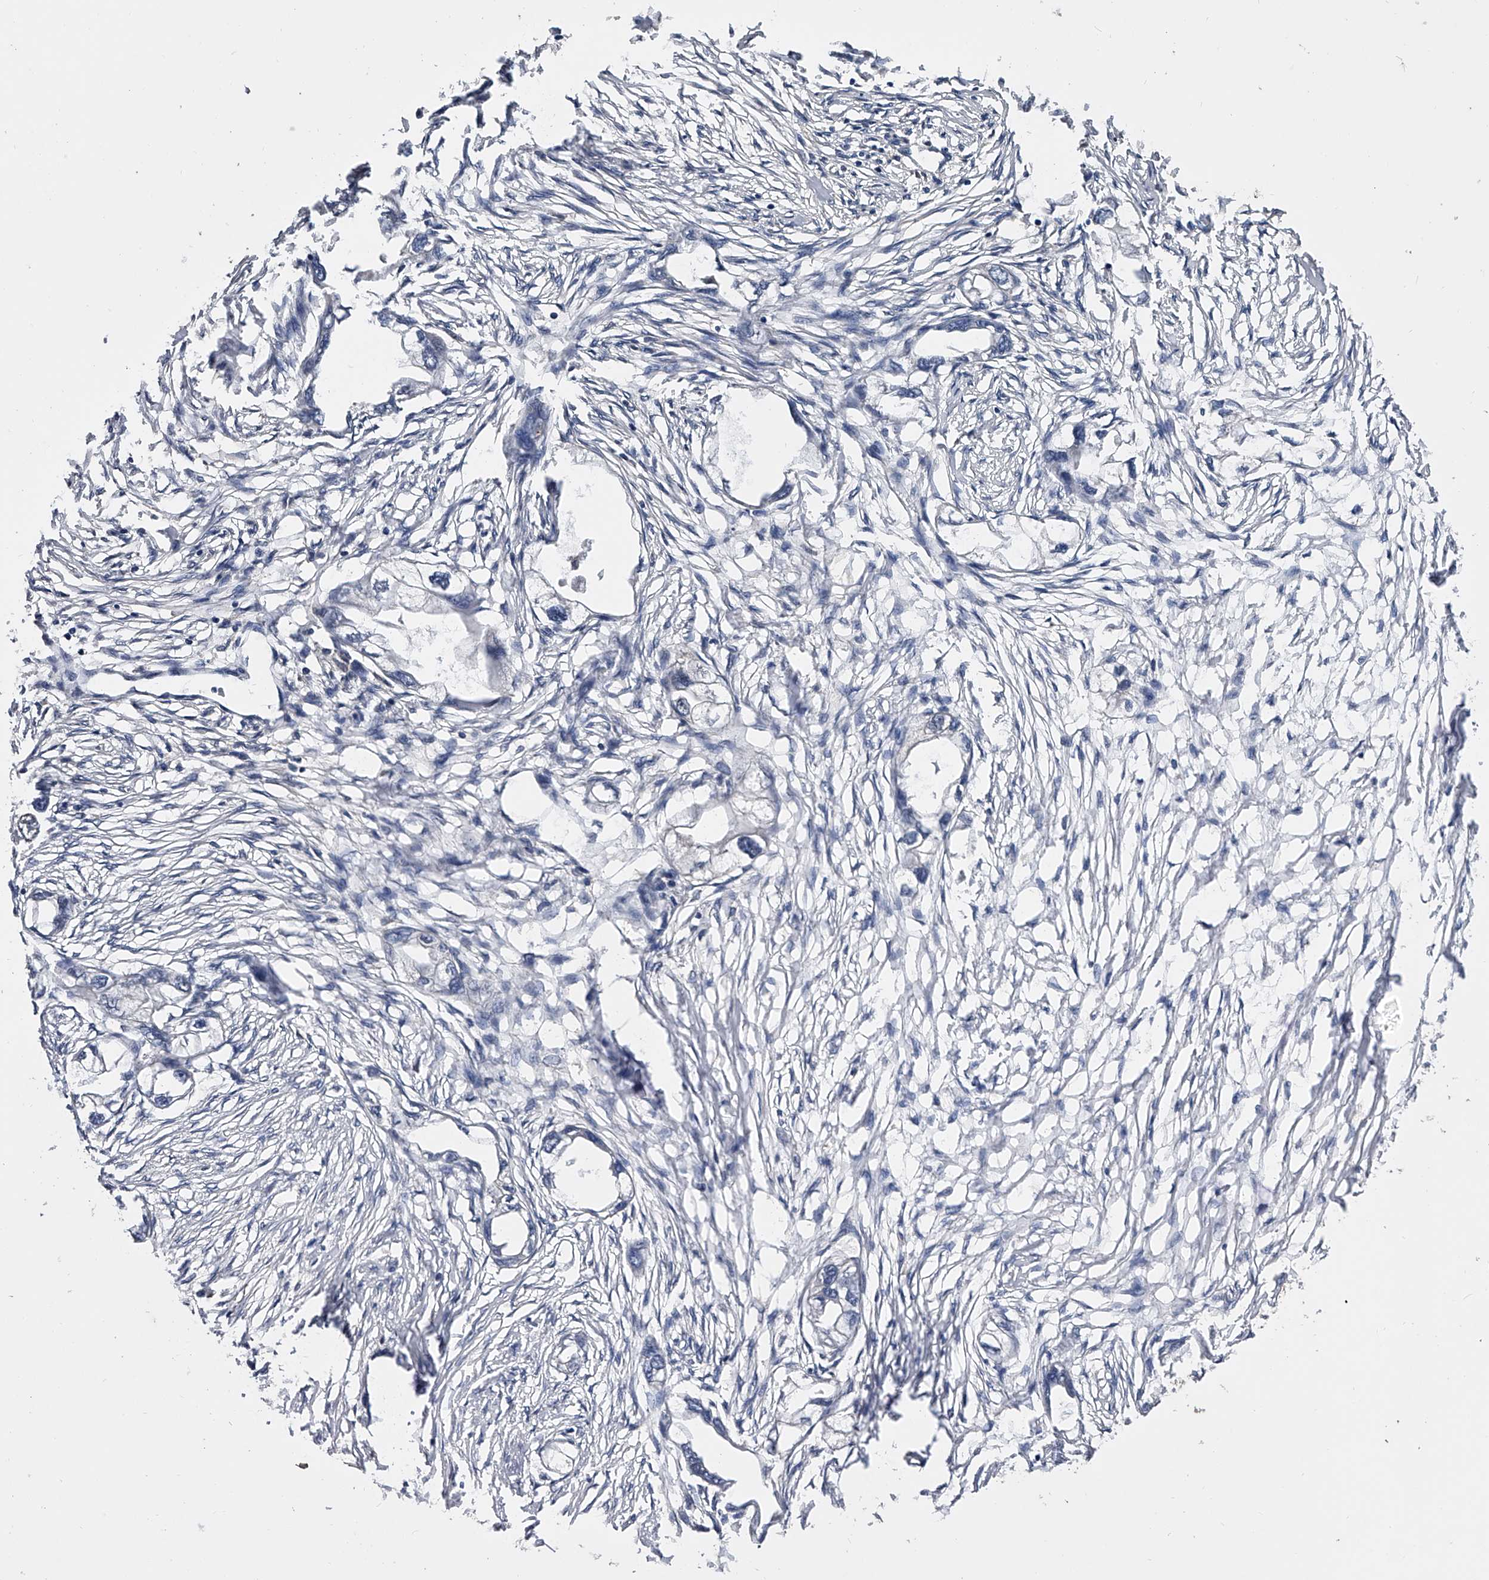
{"staining": {"intensity": "negative", "quantity": "none", "location": "none"}, "tissue": "endometrial cancer", "cell_type": "Tumor cells", "image_type": "cancer", "snomed": [{"axis": "morphology", "description": "Adenocarcinoma, NOS"}, {"axis": "morphology", "description": "Adenocarcinoma, metastatic, NOS"}, {"axis": "topography", "description": "Adipose tissue"}, {"axis": "topography", "description": "Endometrium"}], "caption": "The micrograph reveals no staining of tumor cells in endometrial cancer (adenocarcinoma).", "gene": "EFCAB7", "patient": {"sex": "female", "age": 67}}